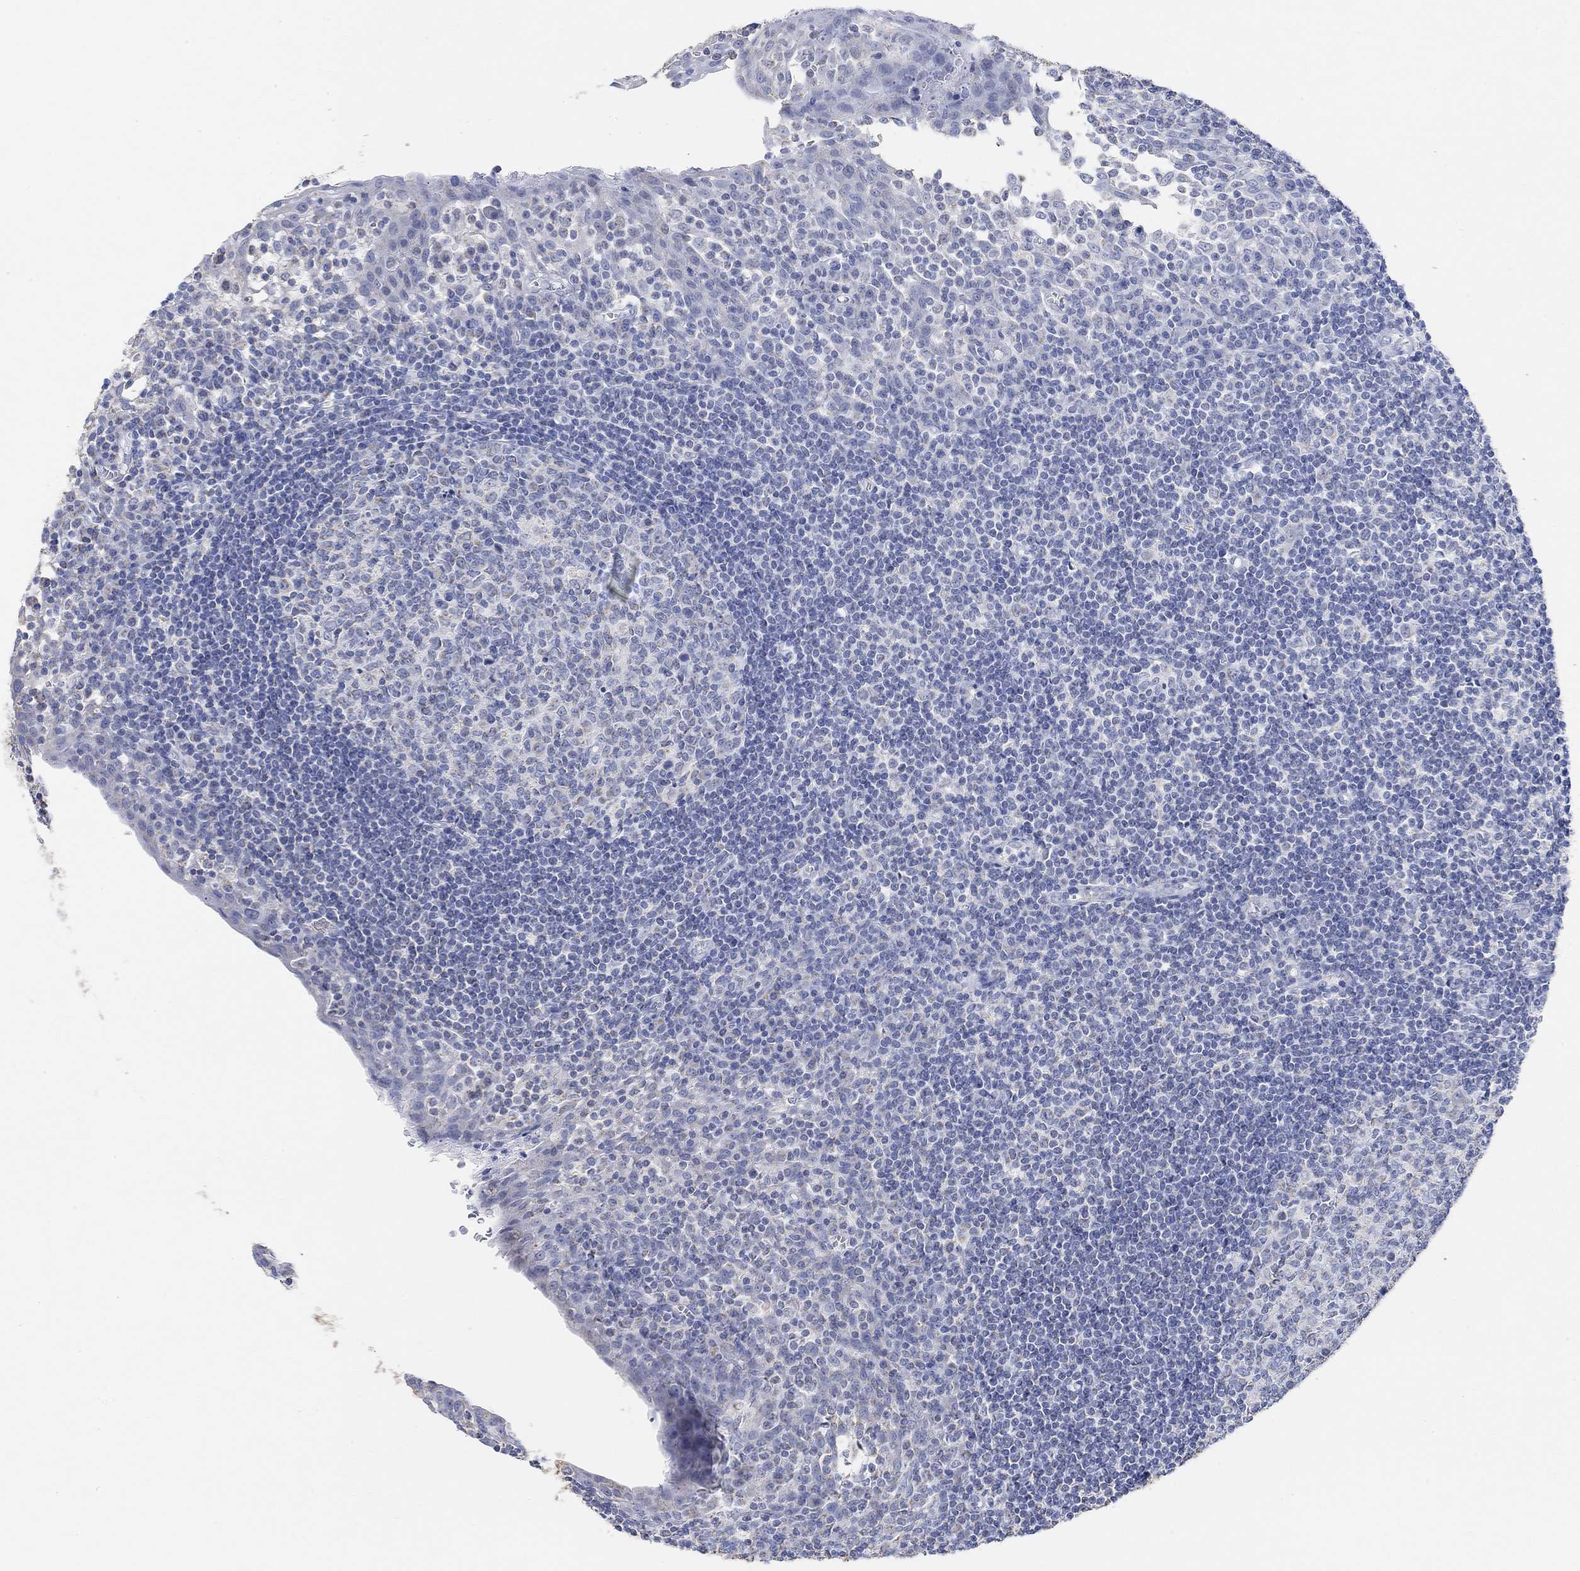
{"staining": {"intensity": "negative", "quantity": "none", "location": "none"}, "tissue": "tonsil", "cell_type": "Germinal center cells", "image_type": "normal", "snomed": [{"axis": "morphology", "description": "Normal tissue, NOS"}, {"axis": "topography", "description": "Tonsil"}], "caption": "The immunohistochemistry (IHC) histopathology image has no significant expression in germinal center cells of tonsil. (Brightfield microscopy of DAB (3,3'-diaminobenzidine) immunohistochemistry at high magnification).", "gene": "SYT12", "patient": {"sex": "female", "age": 13}}